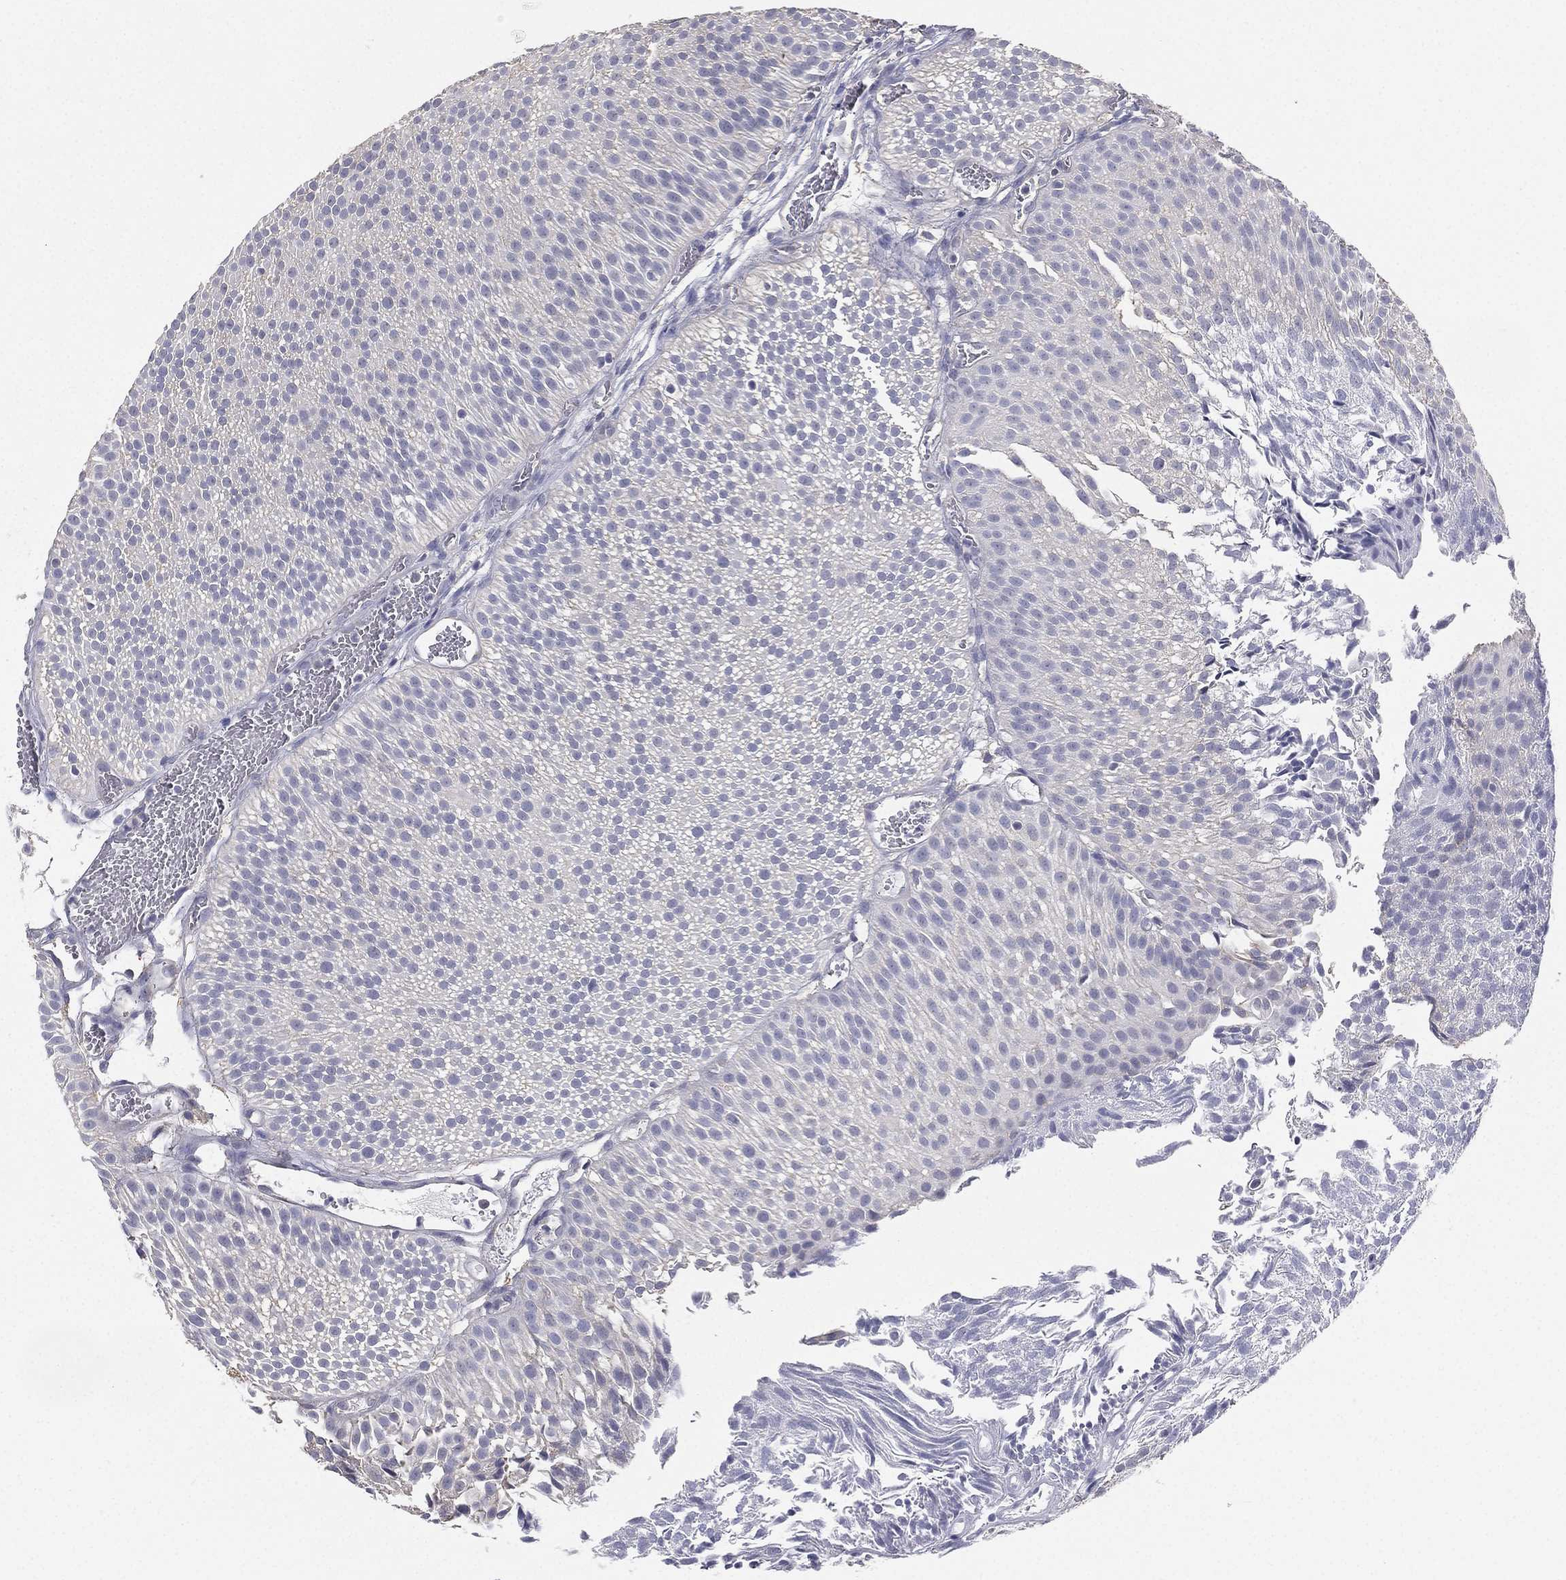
{"staining": {"intensity": "negative", "quantity": "none", "location": "none"}, "tissue": "urothelial cancer", "cell_type": "Tumor cells", "image_type": "cancer", "snomed": [{"axis": "morphology", "description": "Urothelial carcinoma, Low grade"}, {"axis": "topography", "description": "Urinary bladder"}], "caption": "Tumor cells are negative for protein expression in human urothelial cancer.", "gene": "MUC13", "patient": {"sex": "male", "age": 65}}